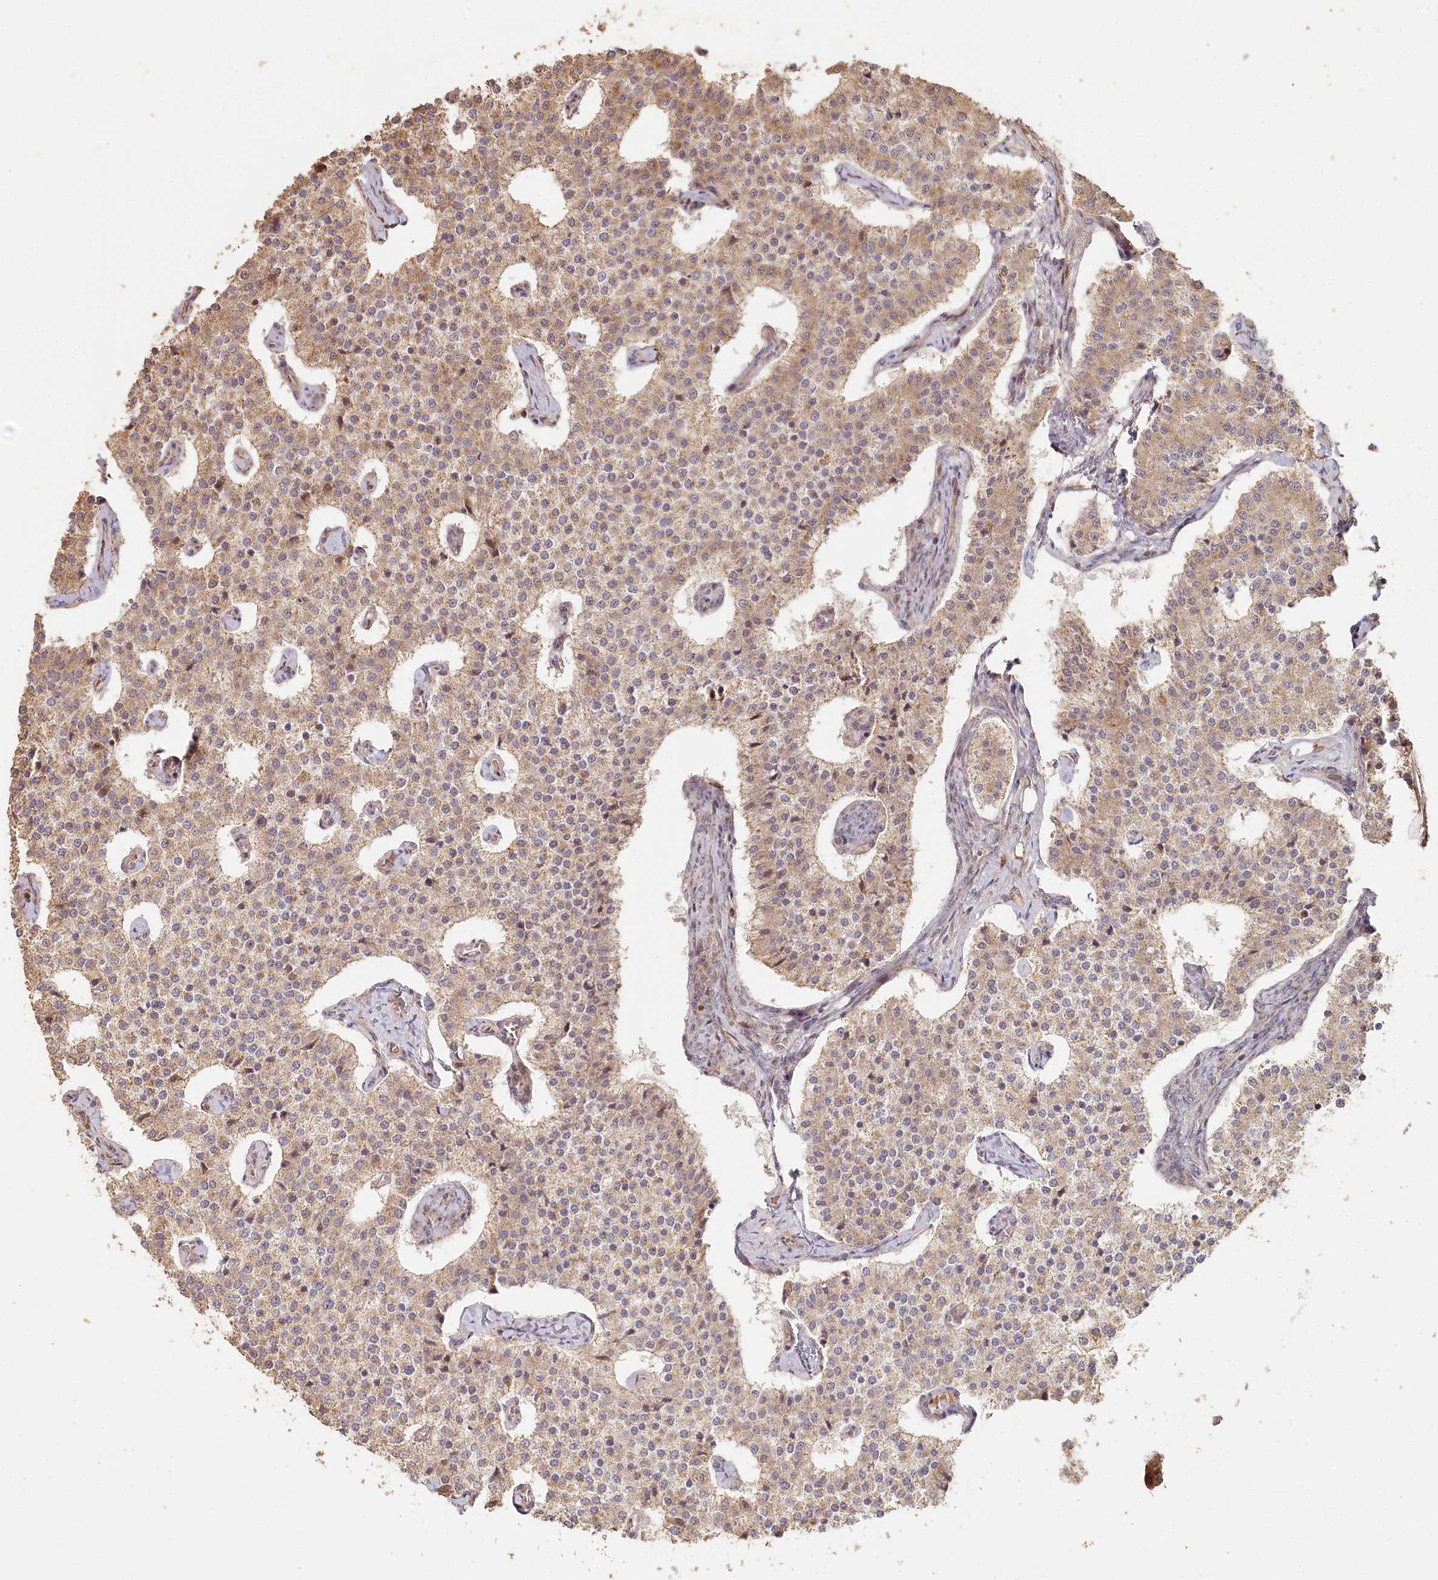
{"staining": {"intensity": "weak", "quantity": ">75%", "location": "cytoplasmic/membranous"}, "tissue": "carcinoid", "cell_type": "Tumor cells", "image_type": "cancer", "snomed": [{"axis": "morphology", "description": "Carcinoid, malignant, NOS"}, {"axis": "topography", "description": "Colon"}], "caption": "Protein staining of carcinoid tissue shows weak cytoplasmic/membranous positivity in about >75% of tumor cells.", "gene": "HAL", "patient": {"sex": "female", "age": 52}}